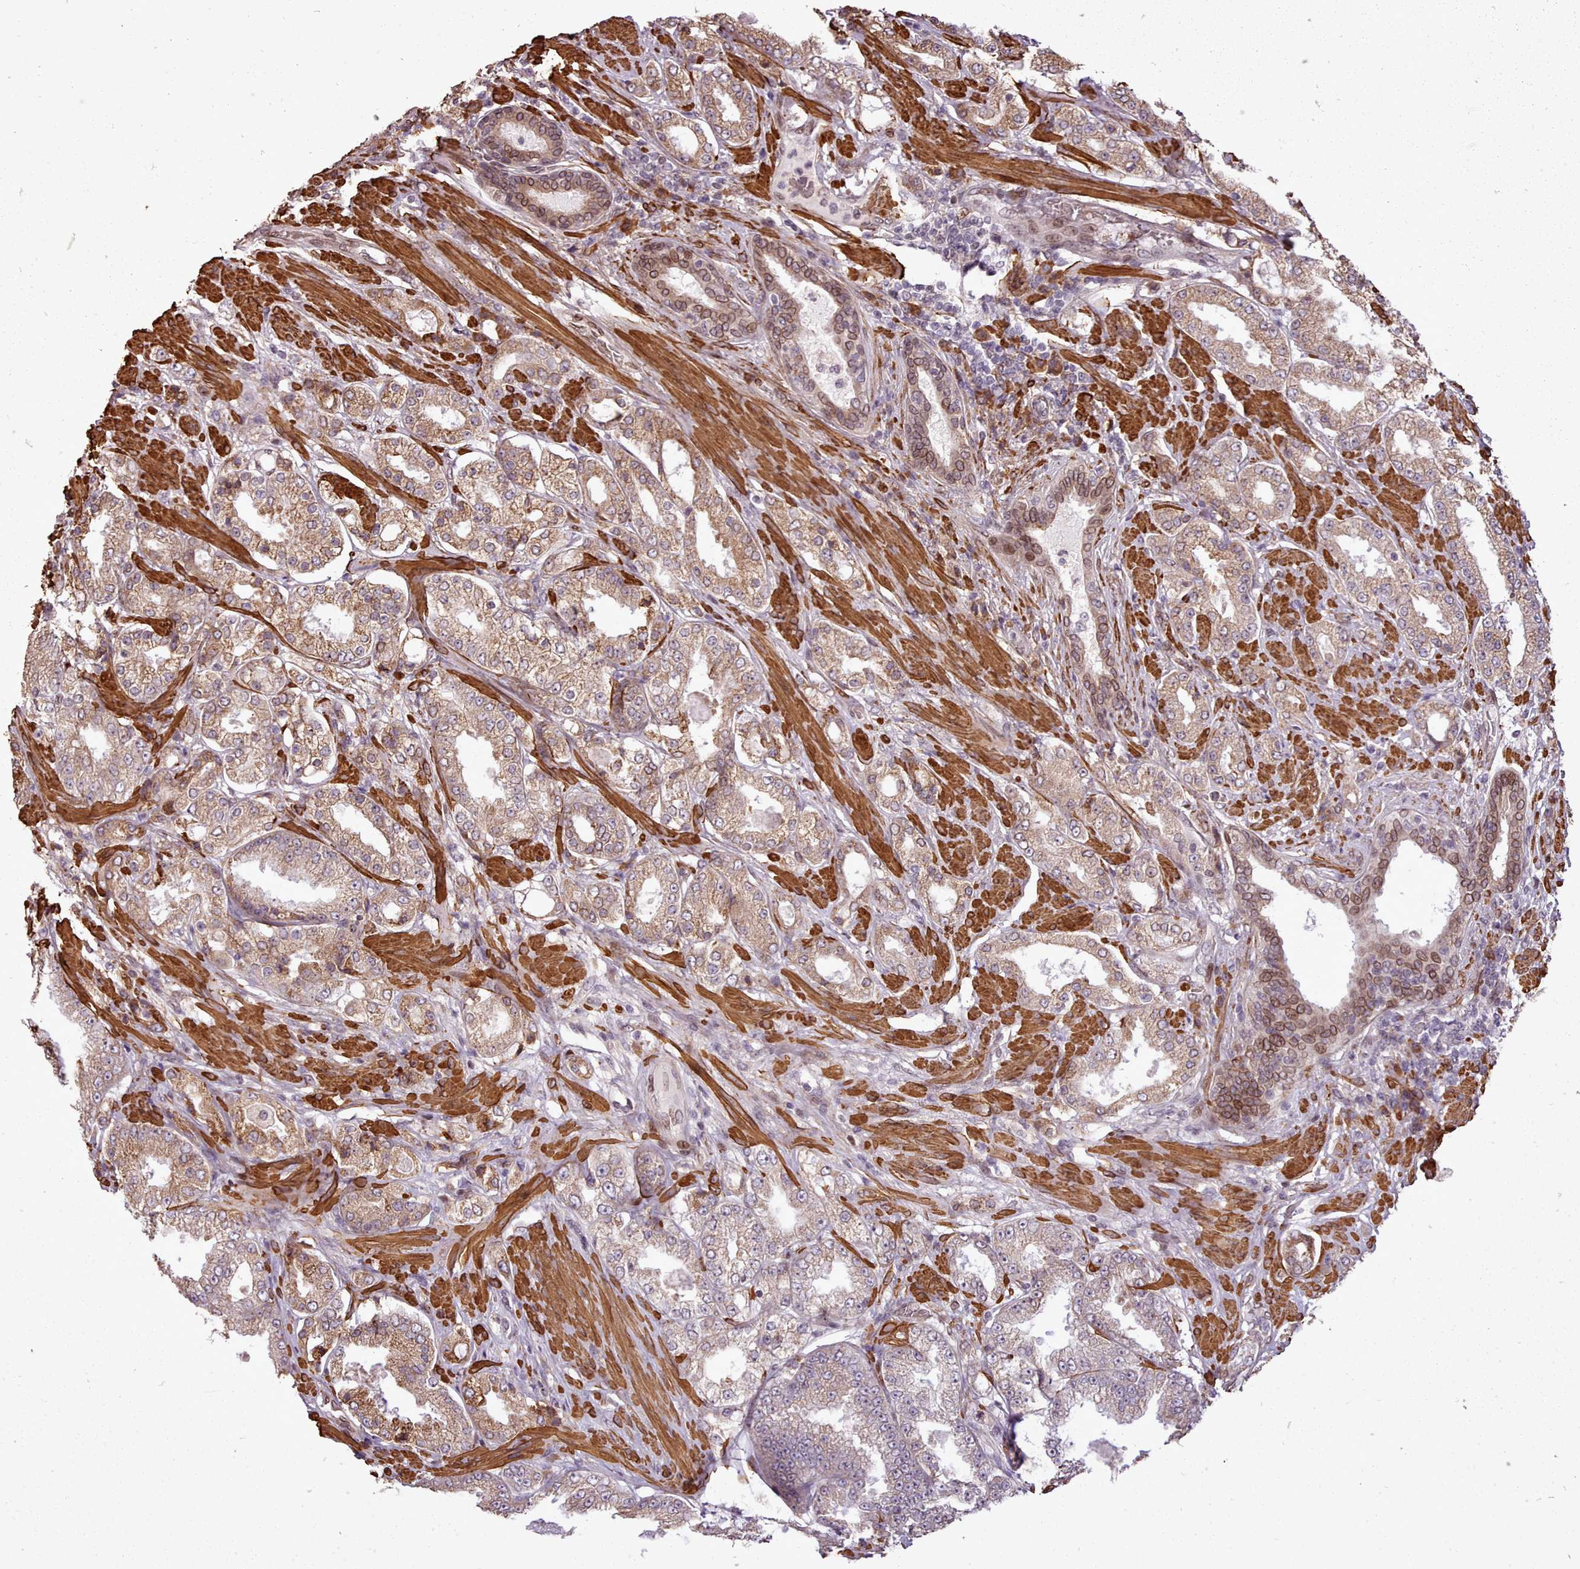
{"staining": {"intensity": "weak", "quantity": ">75%", "location": "cytoplasmic/membranous"}, "tissue": "prostate cancer", "cell_type": "Tumor cells", "image_type": "cancer", "snomed": [{"axis": "morphology", "description": "Adenocarcinoma, High grade"}, {"axis": "topography", "description": "Prostate"}], "caption": "High-power microscopy captured an immunohistochemistry micrograph of prostate adenocarcinoma (high-grade), revealing weak cytoplasmic/membranous expression in about >75% of tumor cells.", "gene": "CABP1", "patient": {"sex": "male", "age": 68}}